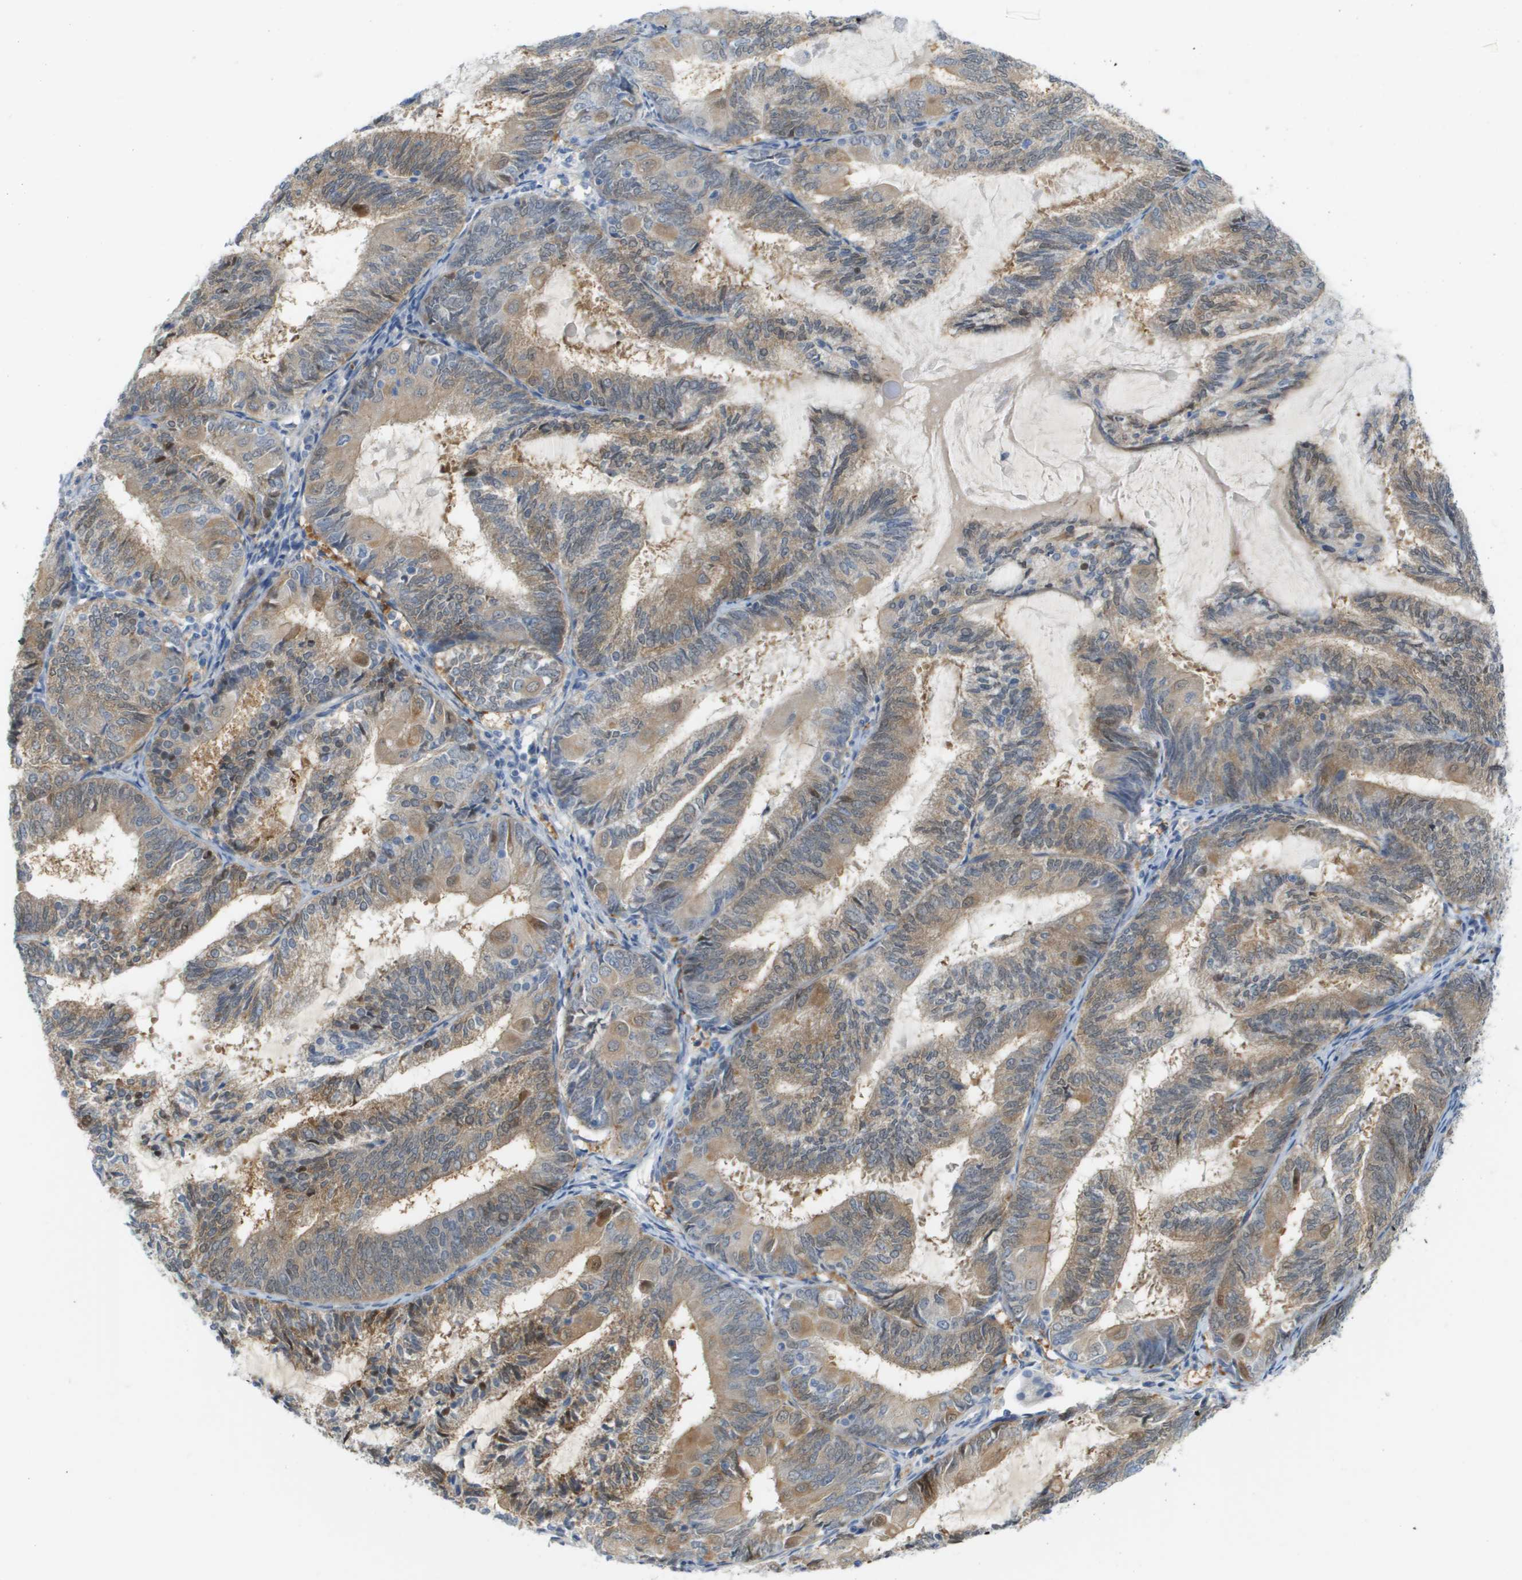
{"staining": {"intensity": "weak", "quantity": ">75%", "location": "cytoplasmic/membranous,nuclear"}, "tissue": "endometrial cancer", "cell_type": "Tumor cells", "image_type": "cancer", "snomed": [{"axis": "morphology", "description": "Adenocarcinoma, NOS"}, {"axis": "topography", "description": "Endometrium"}], "caption": "High-power microscopy captured an IHC micrograph of endometrial cancer, revealing weak cytoplasmic/membranous and nuclear expression in approximately >75% of tumor cells.", "gene": "CUL9", "patient": {"sex": "female", "age": 81}}